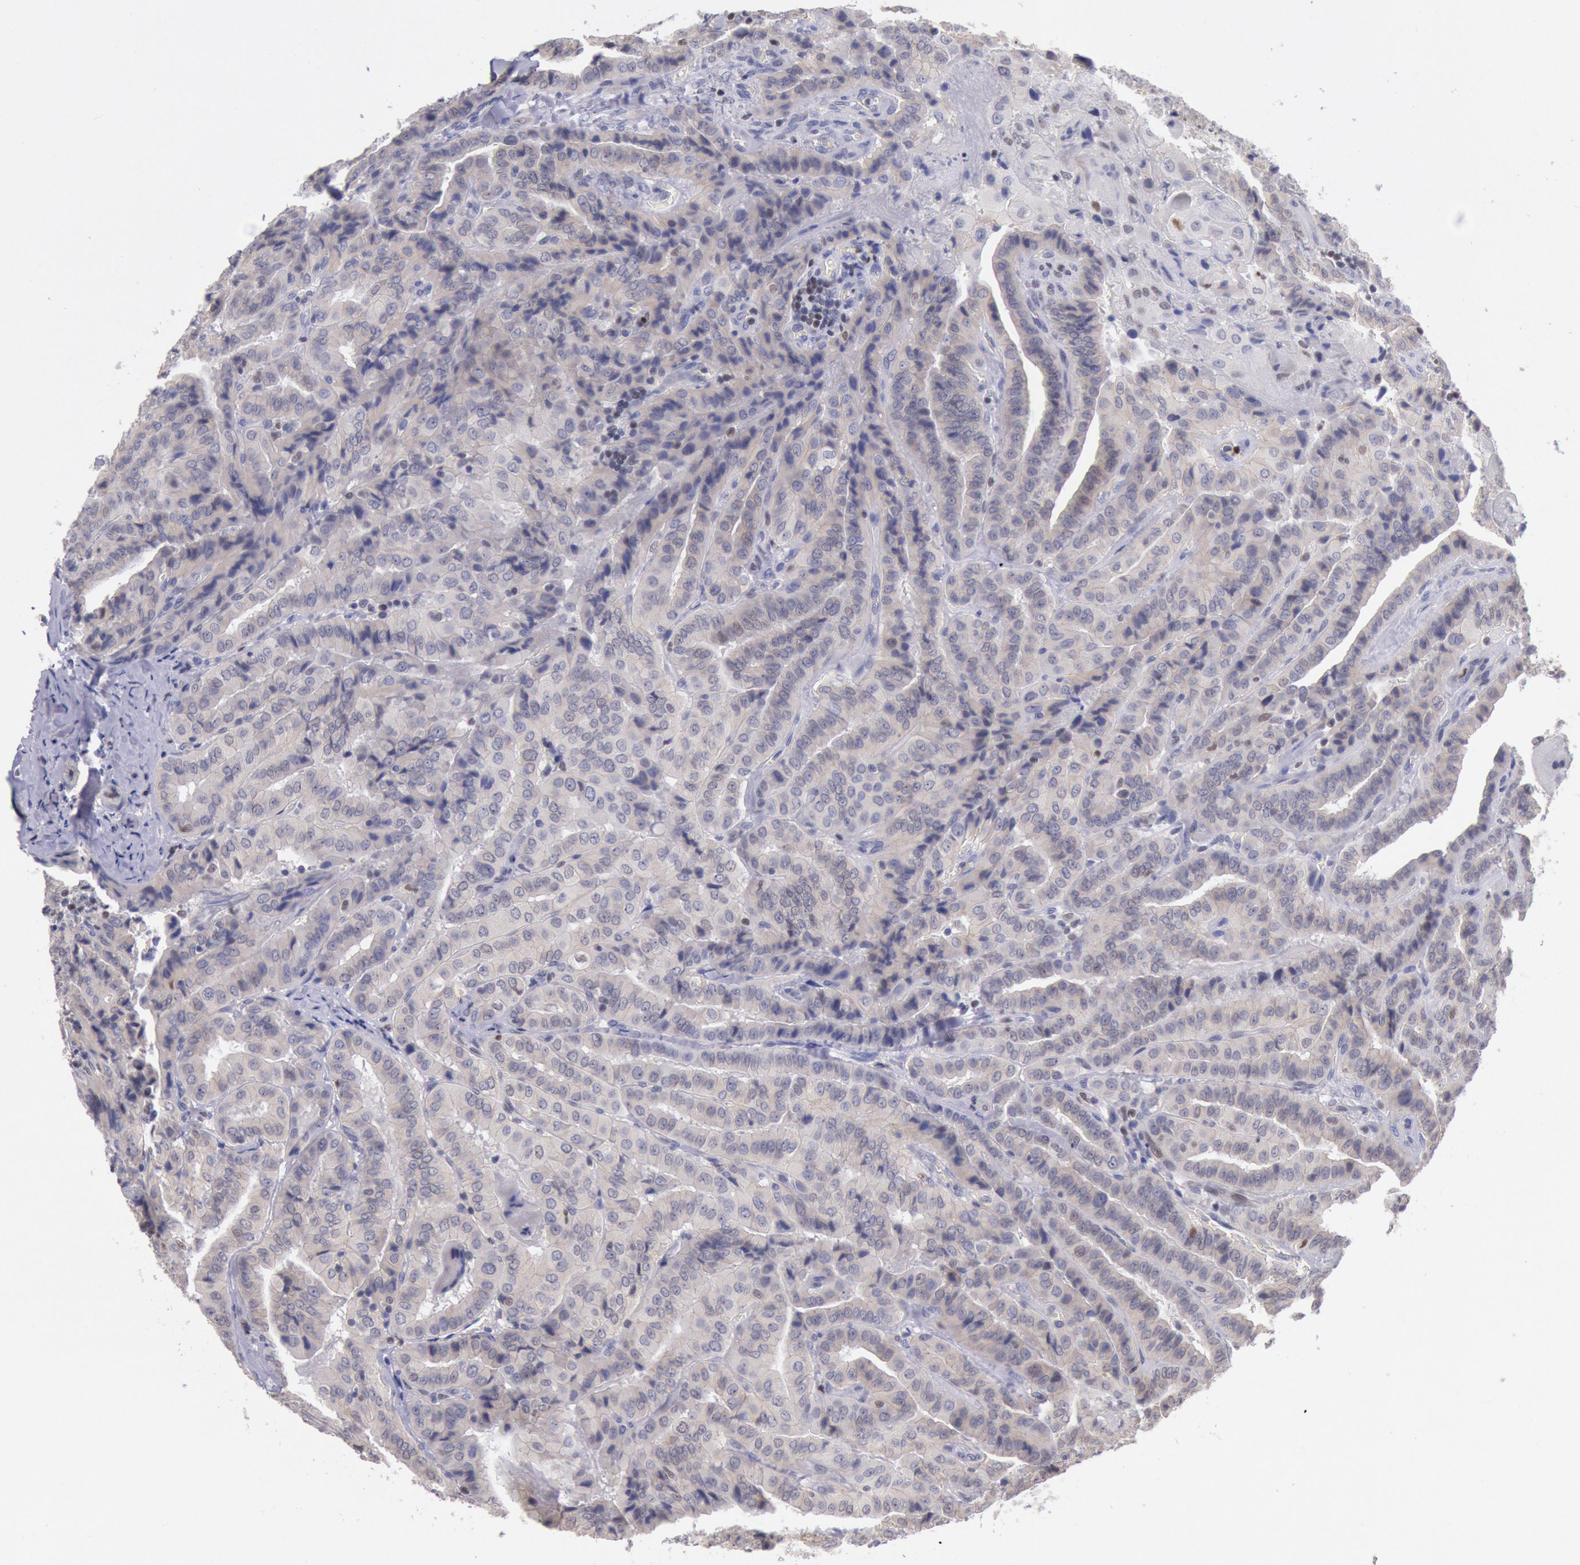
{"staining": {"intensity": "weak", "quantity": ">75%", "location": "cytoplasmic/membranous"}, "tissue": "thyroid cancer", "cell_type": "Tumor cells", "image_type": "cancer", "snomed": [{"axis": "morphology", "description": "Papillary adenocarcinoma, NOS"}, {"axis": "topography", "description": "Thyroid gland"}], "caption": "There is low levels of weak cytoplasmic/membranous expression in tumor cells of thyroid papillary adenocarcinoma, as demonstrated by immunohistochemical staining (brown color).", "gene": "RPS6KA5", "patient": {"sex": "female", "age": 71}}